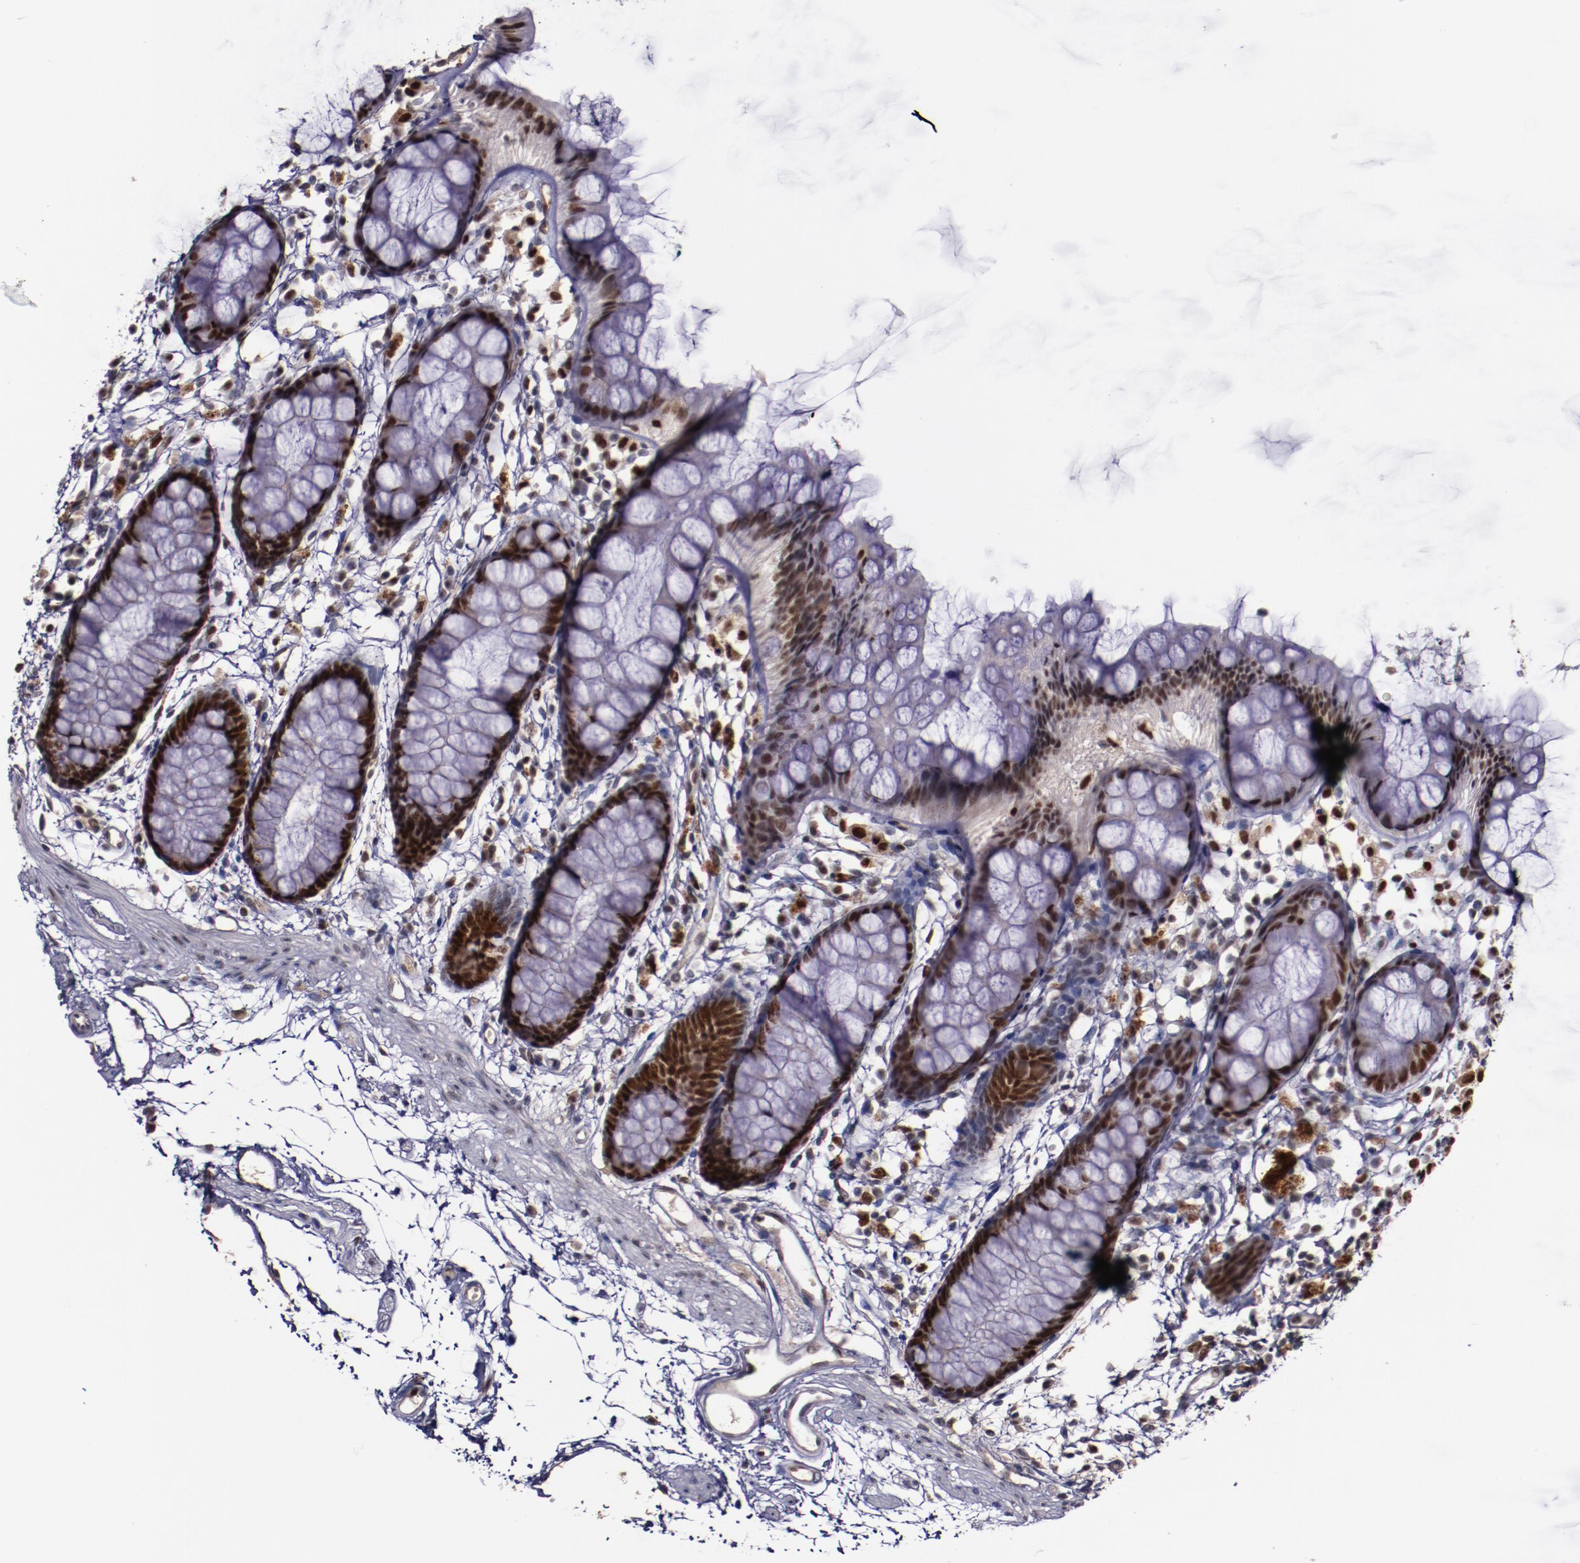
{"staining": {"intensity": "strong", "quantity": ">75%", "location": "nuclear"}, "tissue": "rectum", "cell_type": "Glandular cells", "image_type": "normal", "snomed": [{"axis": "morphology", "description": "Normal tissue, NOS"}, {"axis": "topography", "description": "Rectum"}], "caption": "Protein expression analysis of unremarkable human rectum reveals strong nuclear expression in approximately >75% of glandular cells. The staining is performed using DAB brown chromogen to label protein expression. The nuclei are counter-stained blue using hematoxylin.", "gene": "CHEK2", "patient": {"sex": "female", "age": 66}}